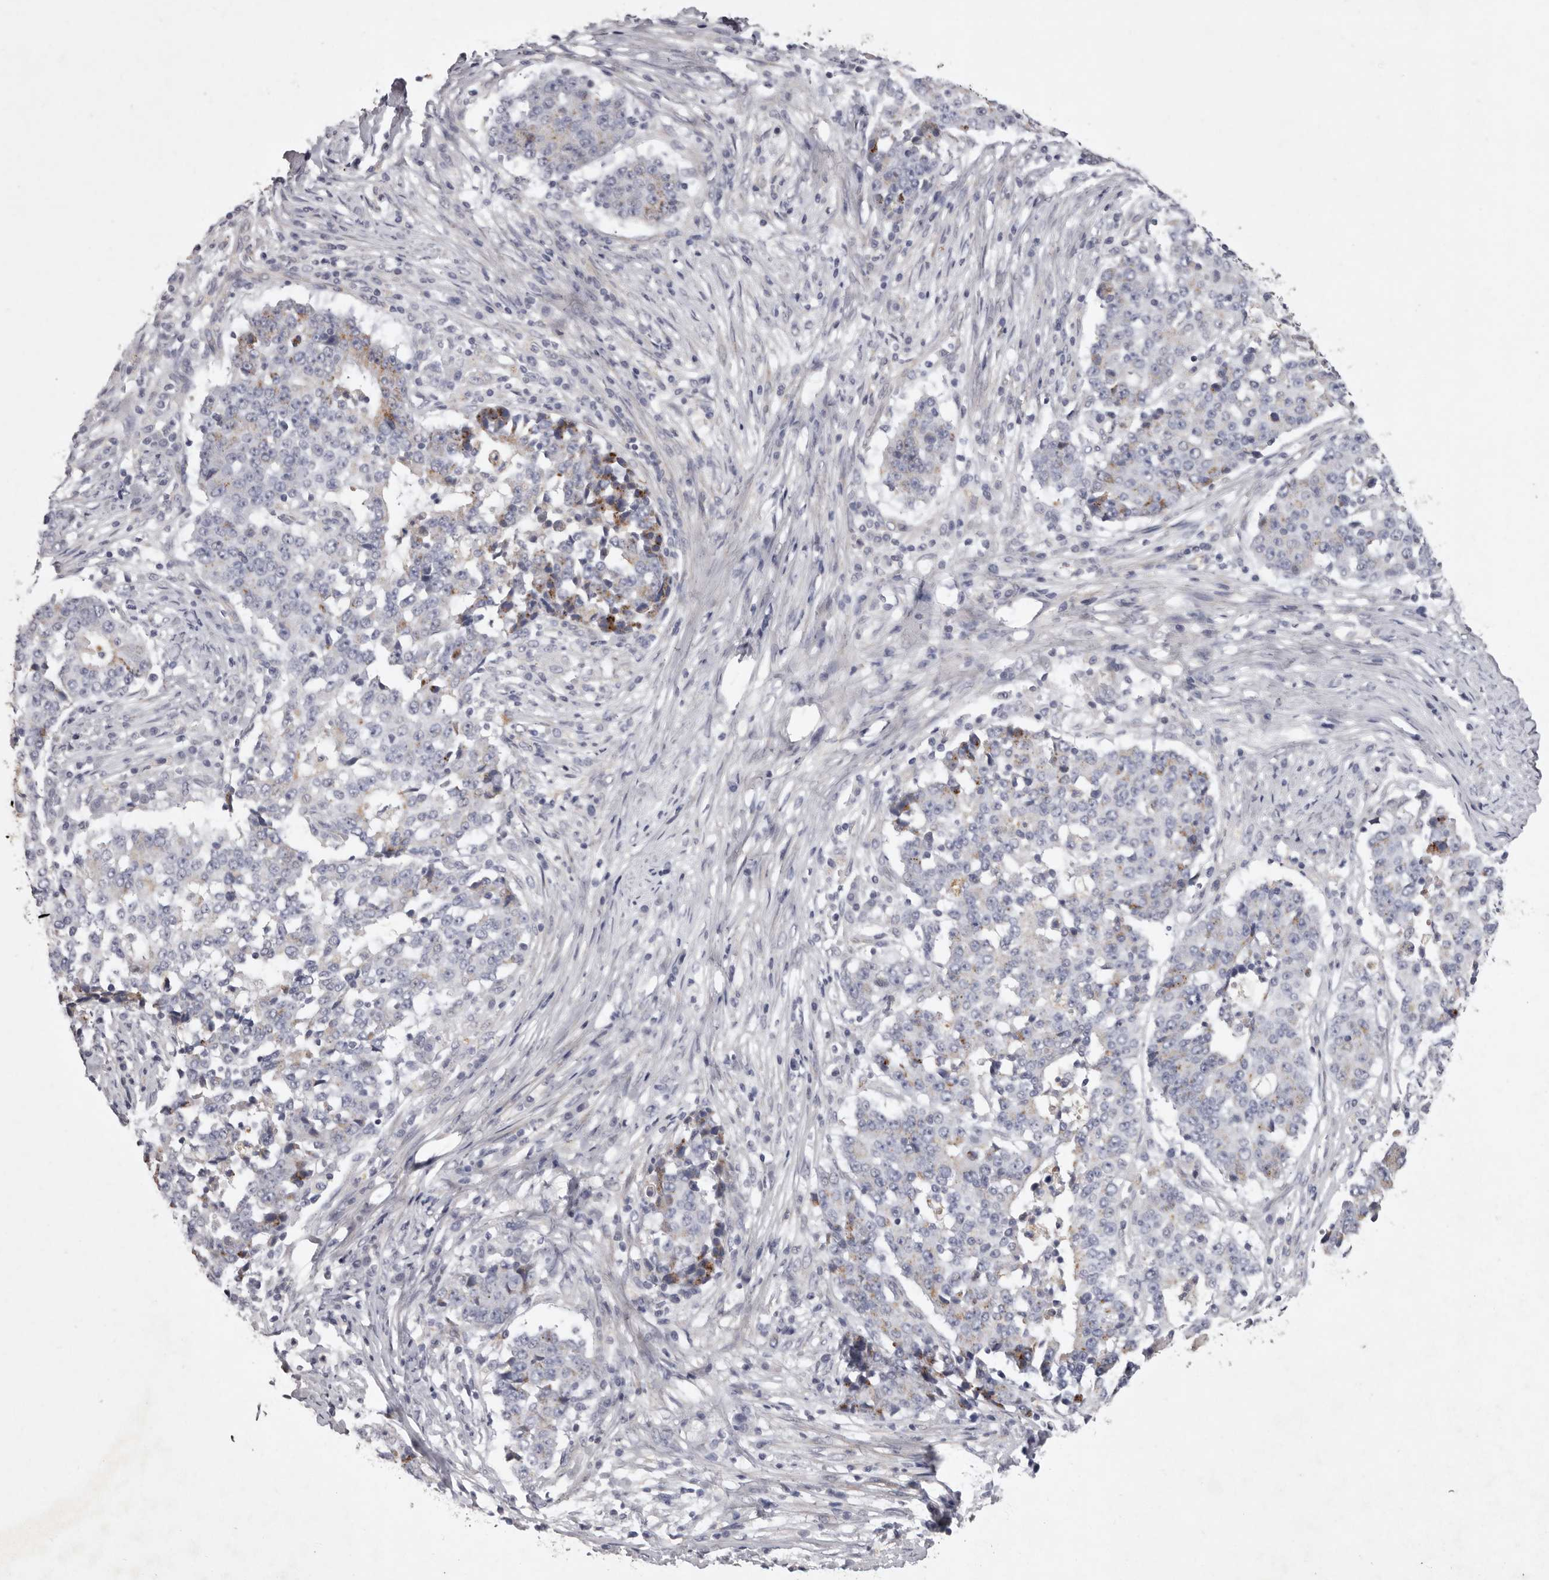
{"staining": {"intensity": "moderate", "quantity": "<25%", "location": "cytoplasmic/membranous"}, "tissue": "stomach cancer", "cell_type": "Tumor cells", "image_type": "cancer", "snomed": [{"axis": "morphology", "description": "Adenocarcinoma, NOS"}, {"axis": "topography", "description": "Stomach"}], "caption": "Stomach cancer was stained to show a protein in brown. There is low levels of moderate cytoplasmic/membranous positivity in approximately <25% of tumor cells.", "gene": "NKAIN4", "patient": {"sex": "male", "age": 59}}